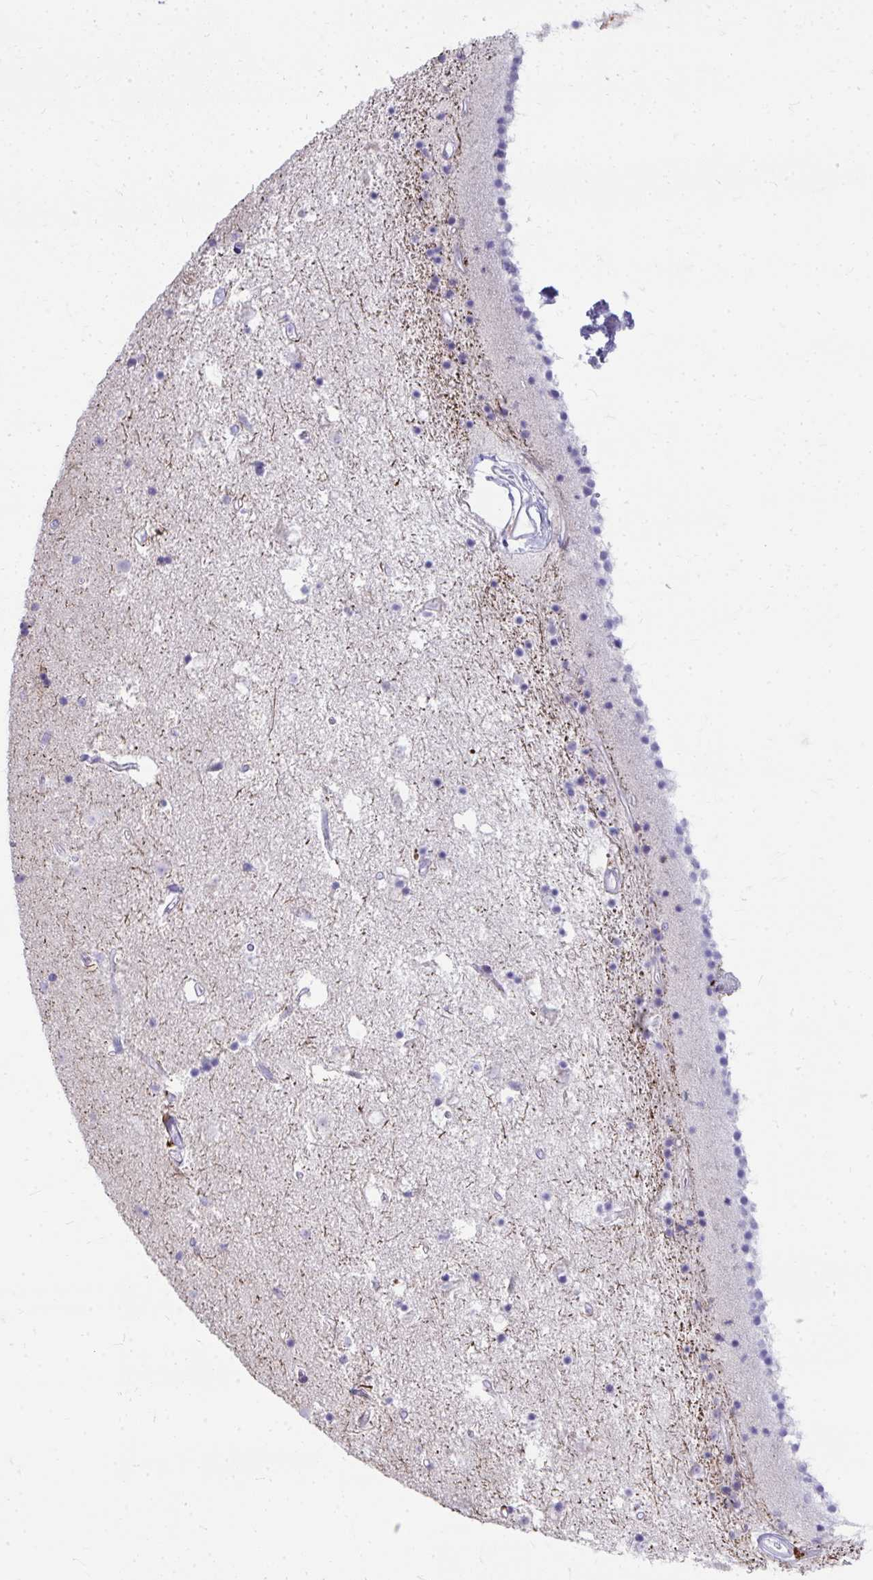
{"staining": {"intensity": "negative", "quantity": "none", "location": "none"}, "tissue": "caudate", "cell_type": "Glial cells", "image_type": "normal", "snomed": [{"axis": "morphology", "description": "Normal tissue, NOS"}, {"axis": "topography", "description": "Lateral ventricle wall"}], "caption": "DAB (3,3'-diaminobenzidine) immunohistochemical staining of benign caudate exhibits no significant positivity in glial cells. (DAB (3,3'-diaminobenzidine) immunohistochemistry (IHC), high magnification).", "gene": "CD163", "patient": {"sex": "female", "age": 71}}